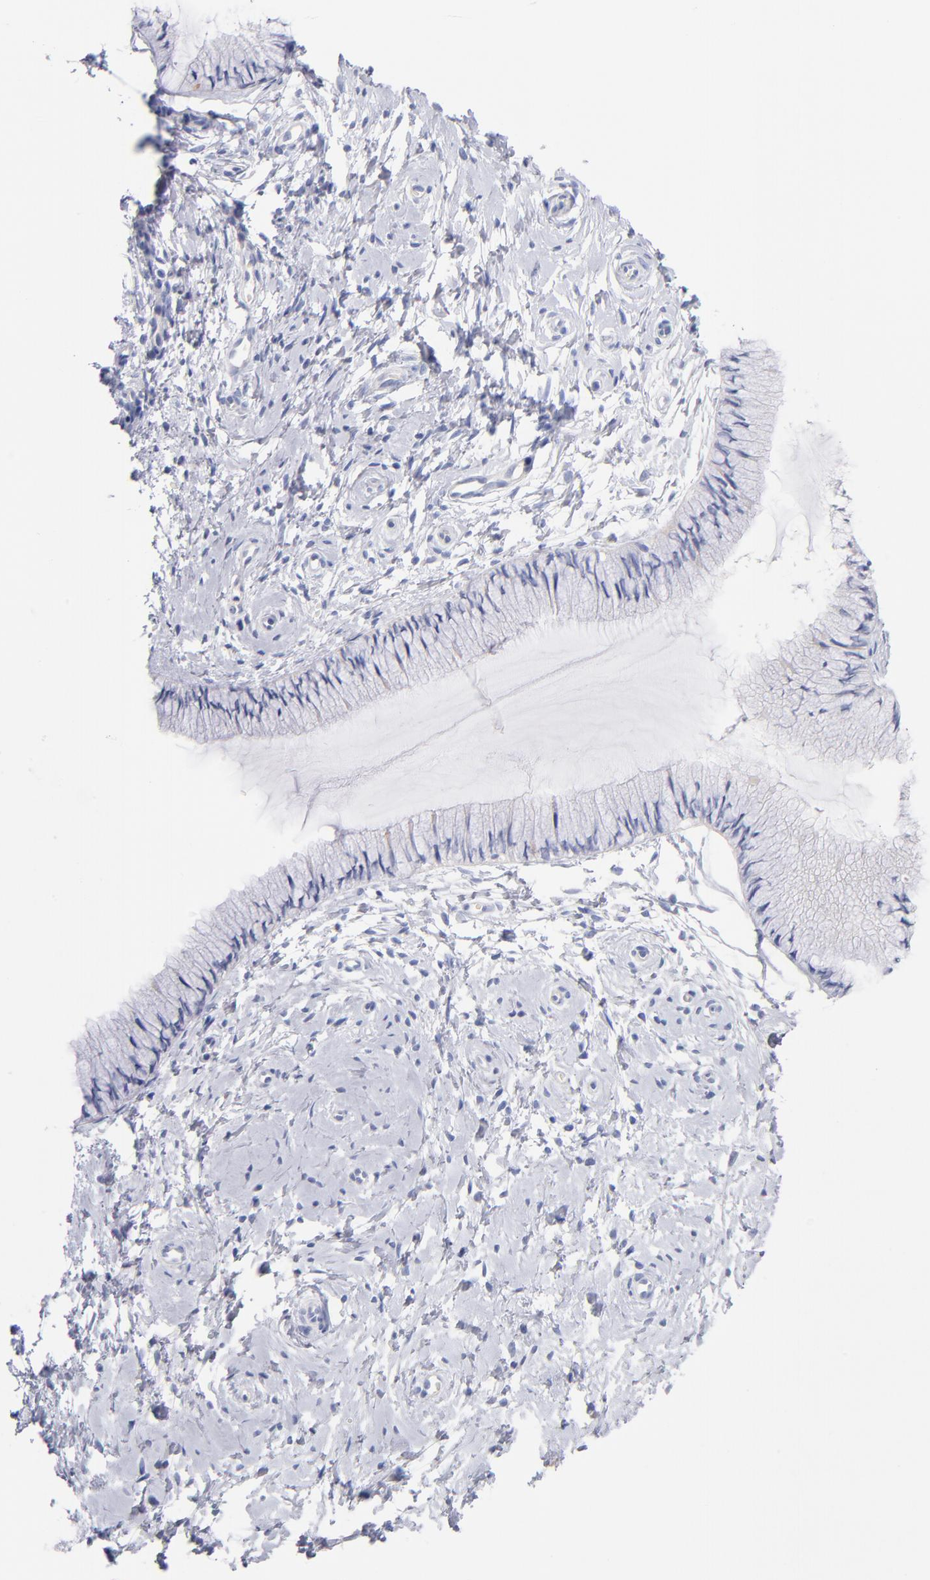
{"staining": {"intensity": "weak", "quantity": "25%-75%", "location": "cytoplasmic/membranous"}, "tissue": "cervix", "cell_type": "Glandular cells", "image_type": "normal", "snomed": [{"axis": "morphology", "description": "Normal tissue, NOS"}, {"axis": "topography", "description": "Cervix"}], "caption": "Immunohistochemical staining of benign human cervix displays 25%-75% levels of weak cytoplasmic/membranous protein staining in approximately 25%-75% of glandular cells.", "gene": "BID", "patient": {"sex": "female", "age": 46}}